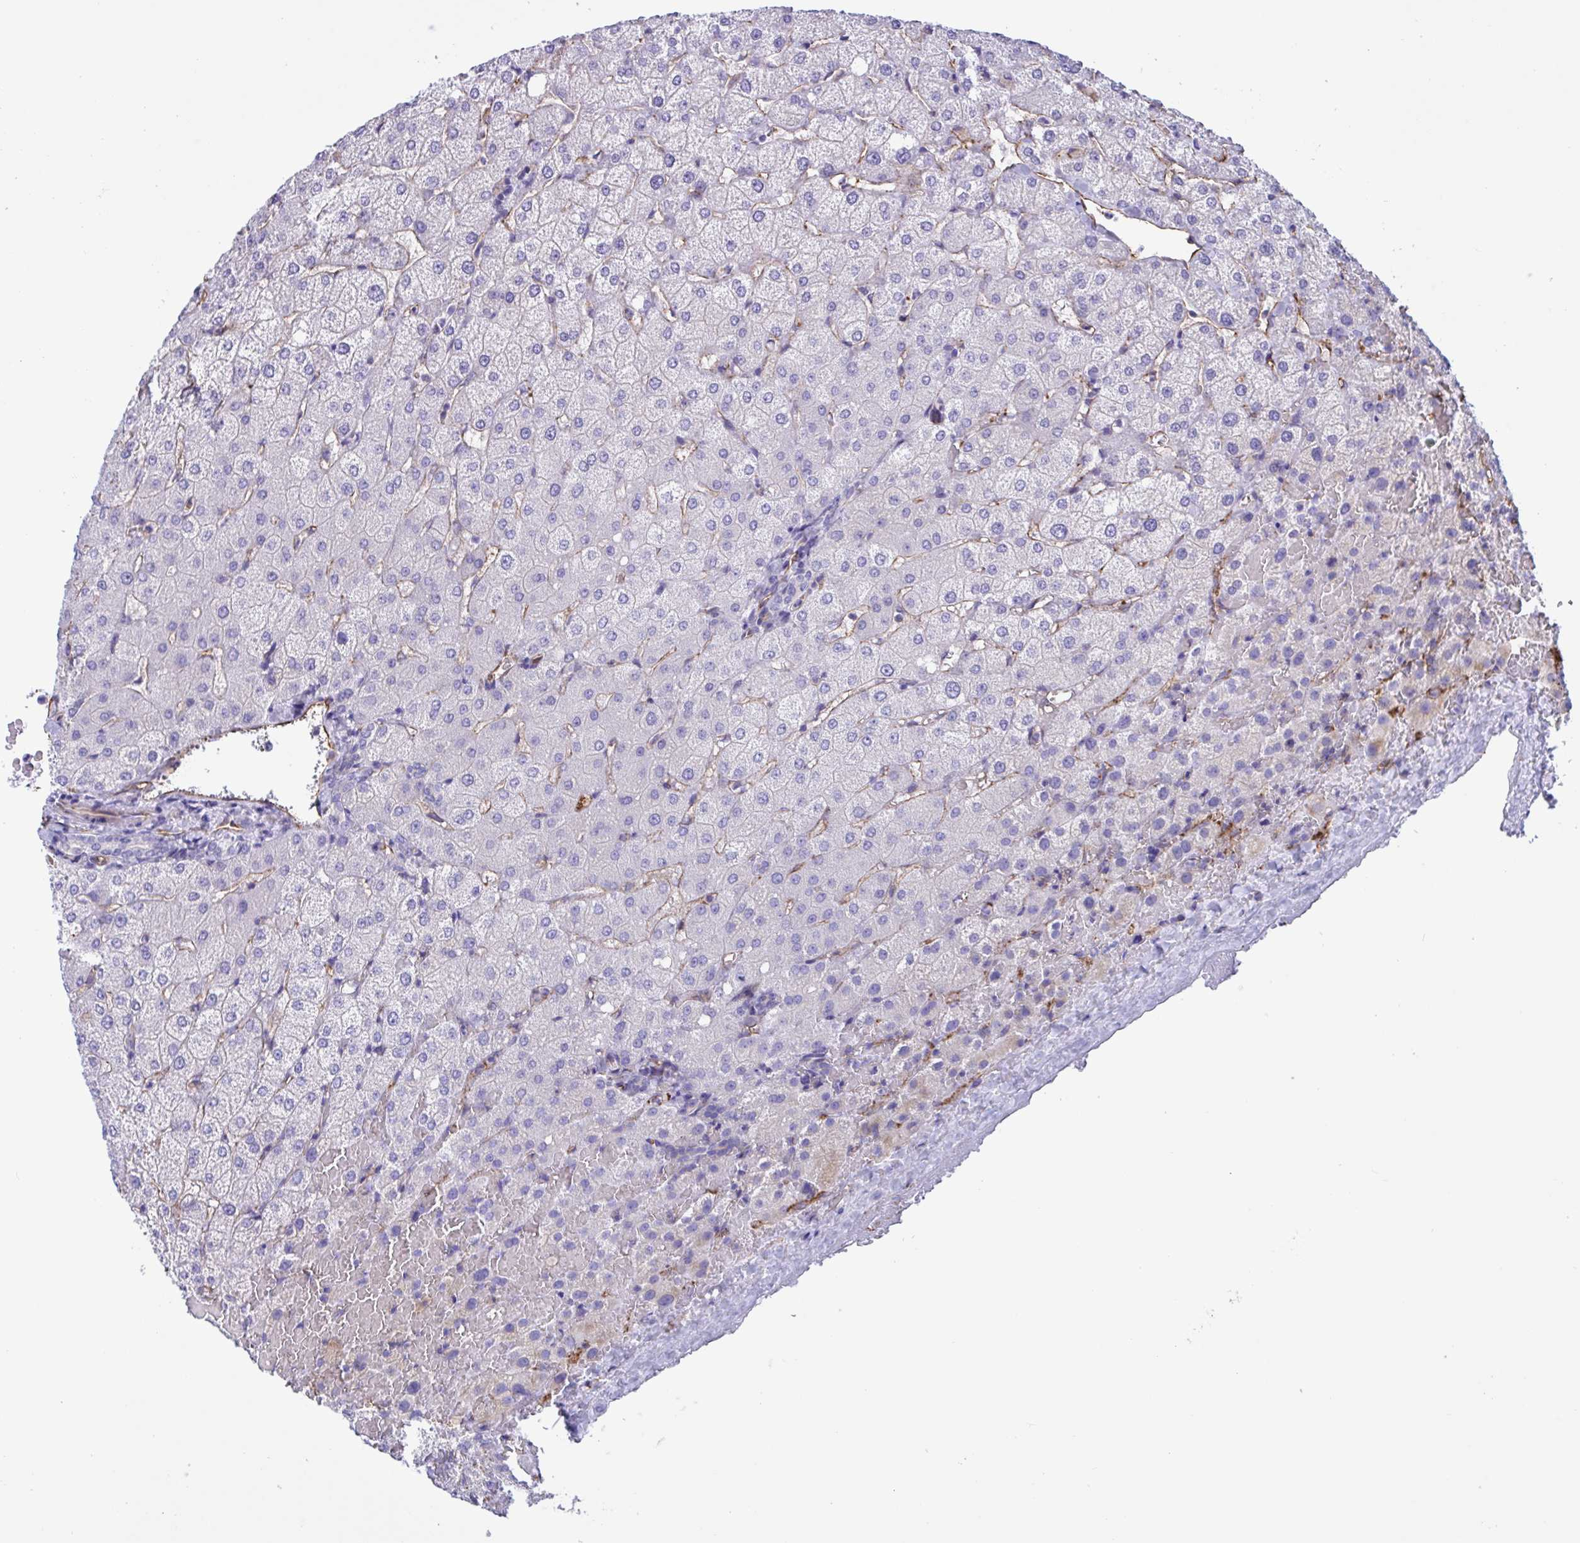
{"staining": {"intensity": "negative", "quantity": "none", "location": "none"}, "tissue": "liver", "cell_type": "Cholangiocytes", "image_type": "normal", "snomed": [{"axis": "morphology", "description": "Normal tissue, NOS"}, {"axis": "topography", "description": "Liver"}], "caption": "This is a image of immunohistochemistry (IHC) staining of normal liver, which shows no positivity in cholangiocytes.", "gene": "RPL22L1", "patient": {"sex": "female", "age": 54}}